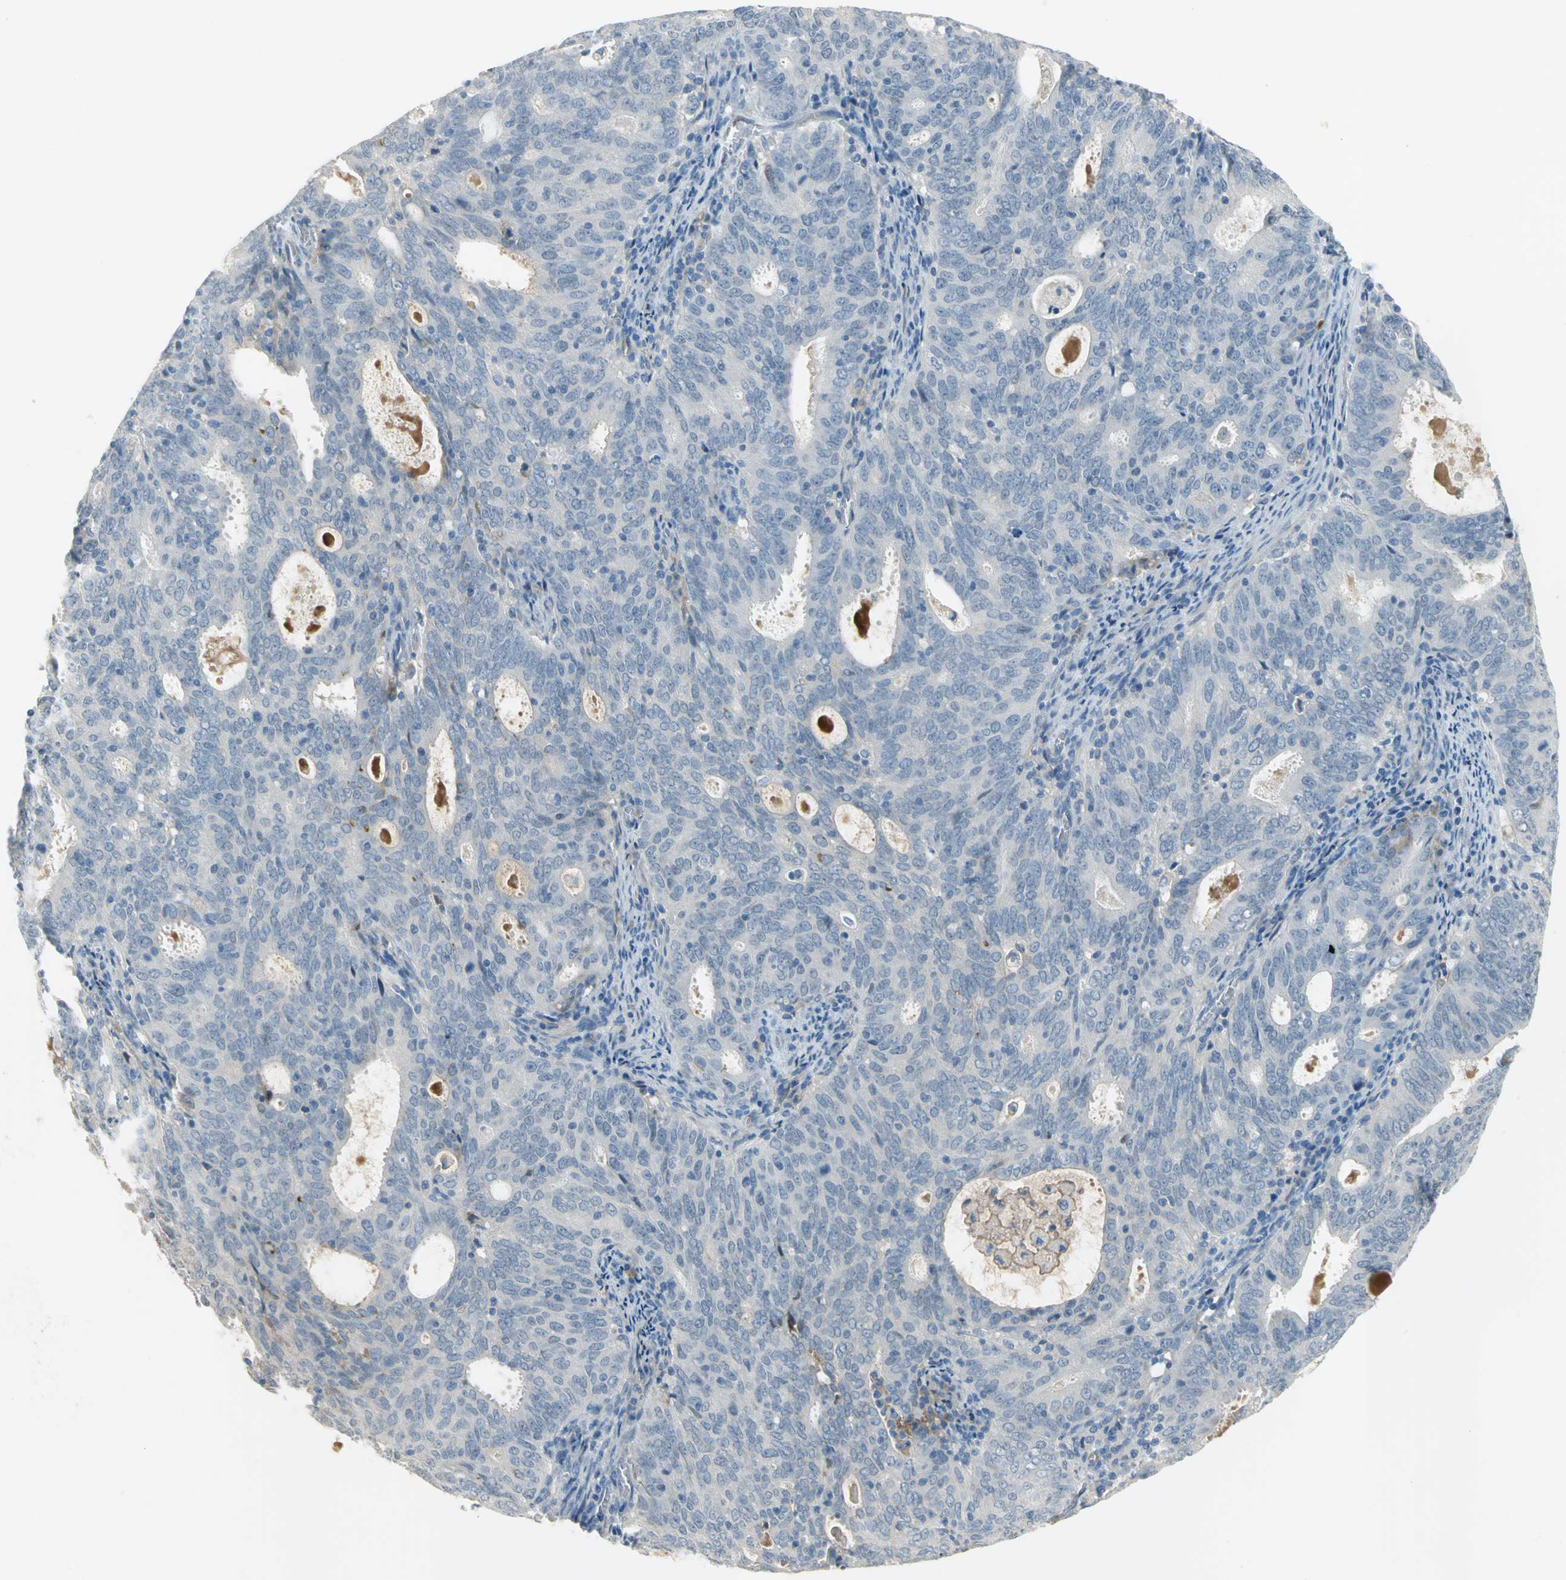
{"staining": {"intensity": "negative", "quantity": "none", "location": "none"}, "tissue": "cervical cancer", "cell_type": "Tumor cells", "image_type": "cancer", "snomed": [{"axis": "morphology", "description": "Adenocarcinoma, NOS"}, {"axis": "topography", "description": "Cervix"}], "caption": "Photomicrograph shows no significant protein positivity in tumor cells of cervical cancer (adenocarcinoma). (Brightfield microscopy of DAB immunohistochemistry (IHC) at high magnification).", "gene": "ZIC1", "patient": {"sex": "female", "age": 44}}